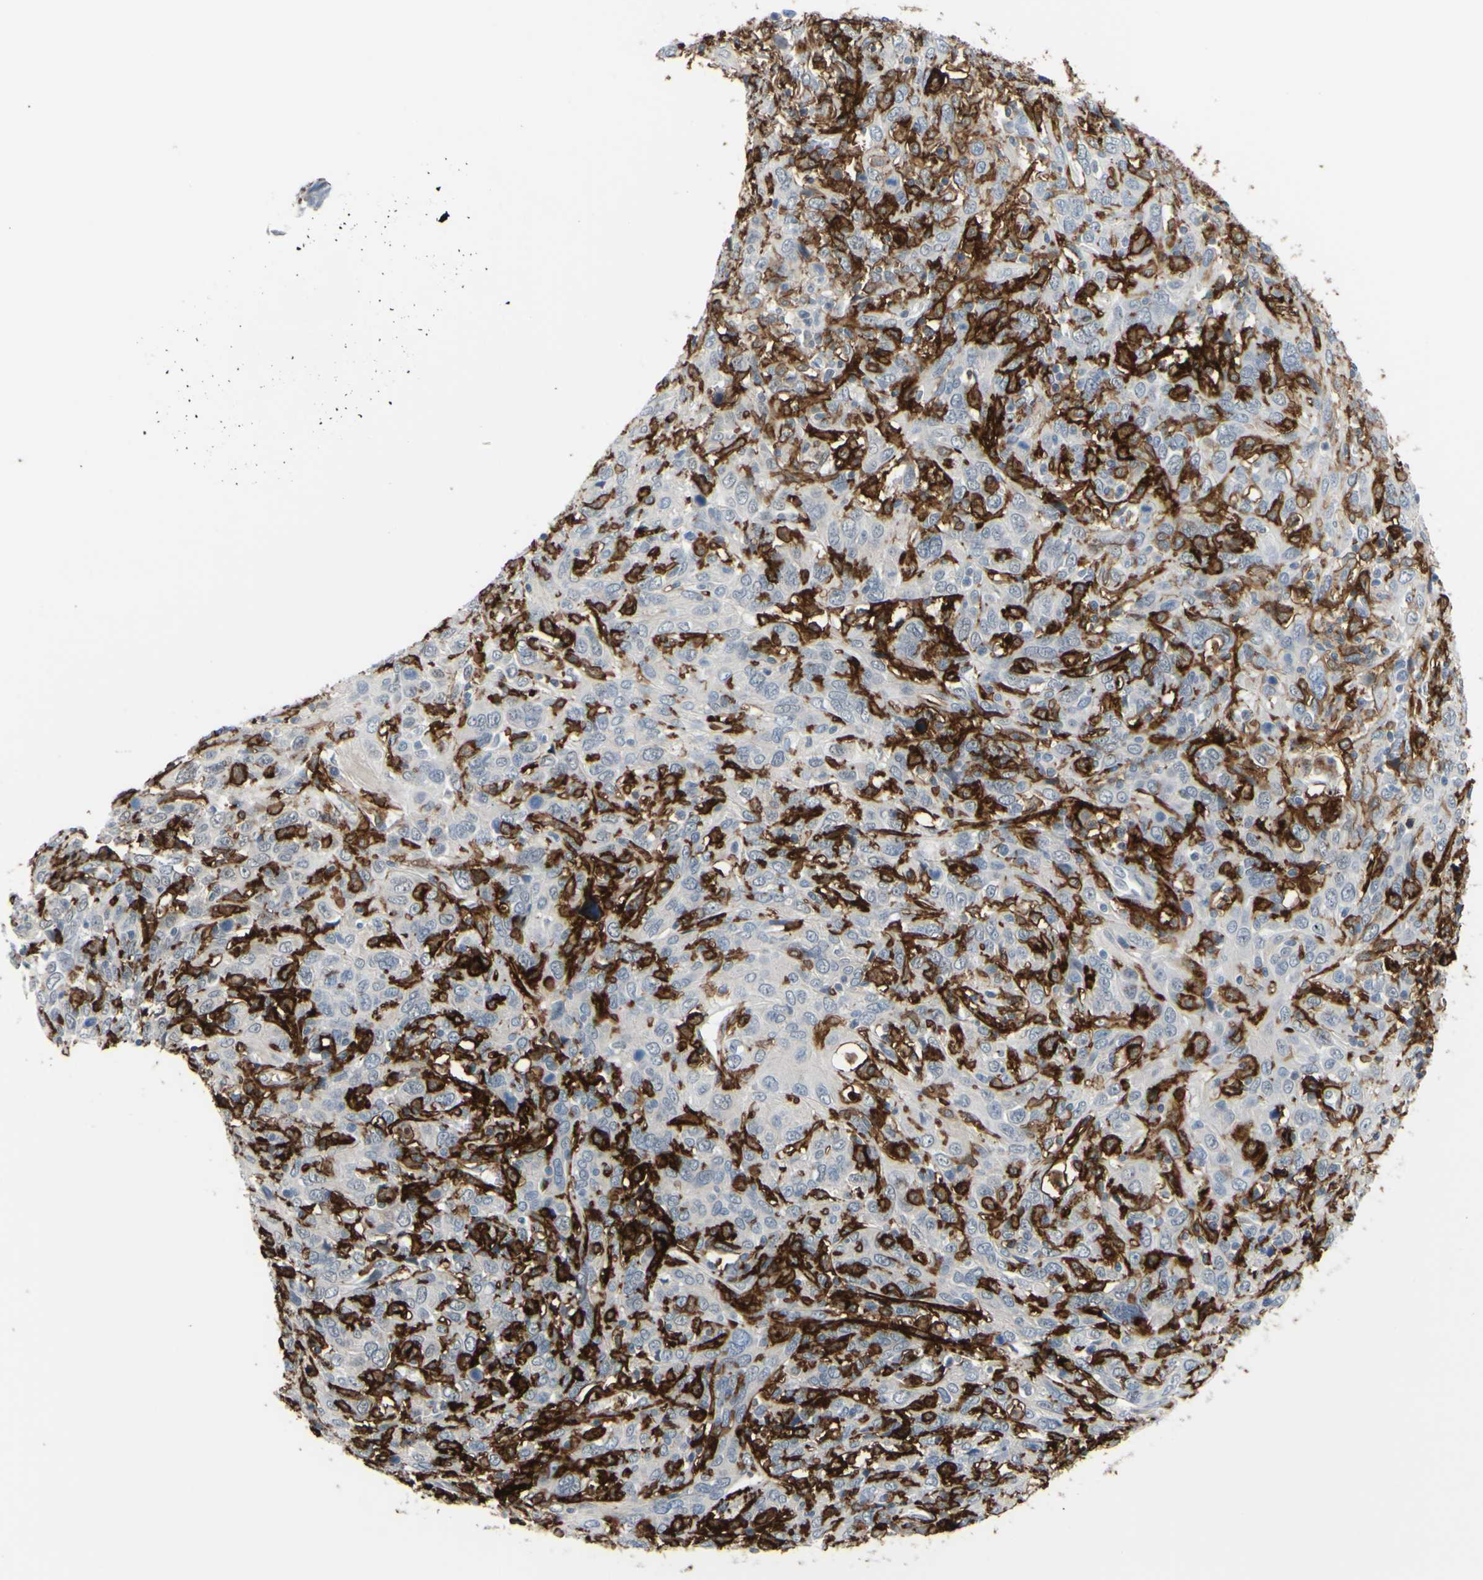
{"staining": {"intensity": "negative", "quantity": "none", "location": "none"}, "tissue": "cervical cancer", "cell_type": "Tumor cells", "image_type": "cancer", "snomed": [{"axis": "morphology", "description": "Squamous cell carcinoma, NOS"}, {"axis": "topography", "description": "Cervix"}], "caption": "High magnification brightfield microscopy of cervical squamous cell carcinoma stained with DAB (3,3'-diaminobenzidine) (brown) and counterstained with hematoxylin (blue): tumor cells show no significant expression.", "gene": "FCGR2A", "patient": {"sex": "female", "age": 46}}